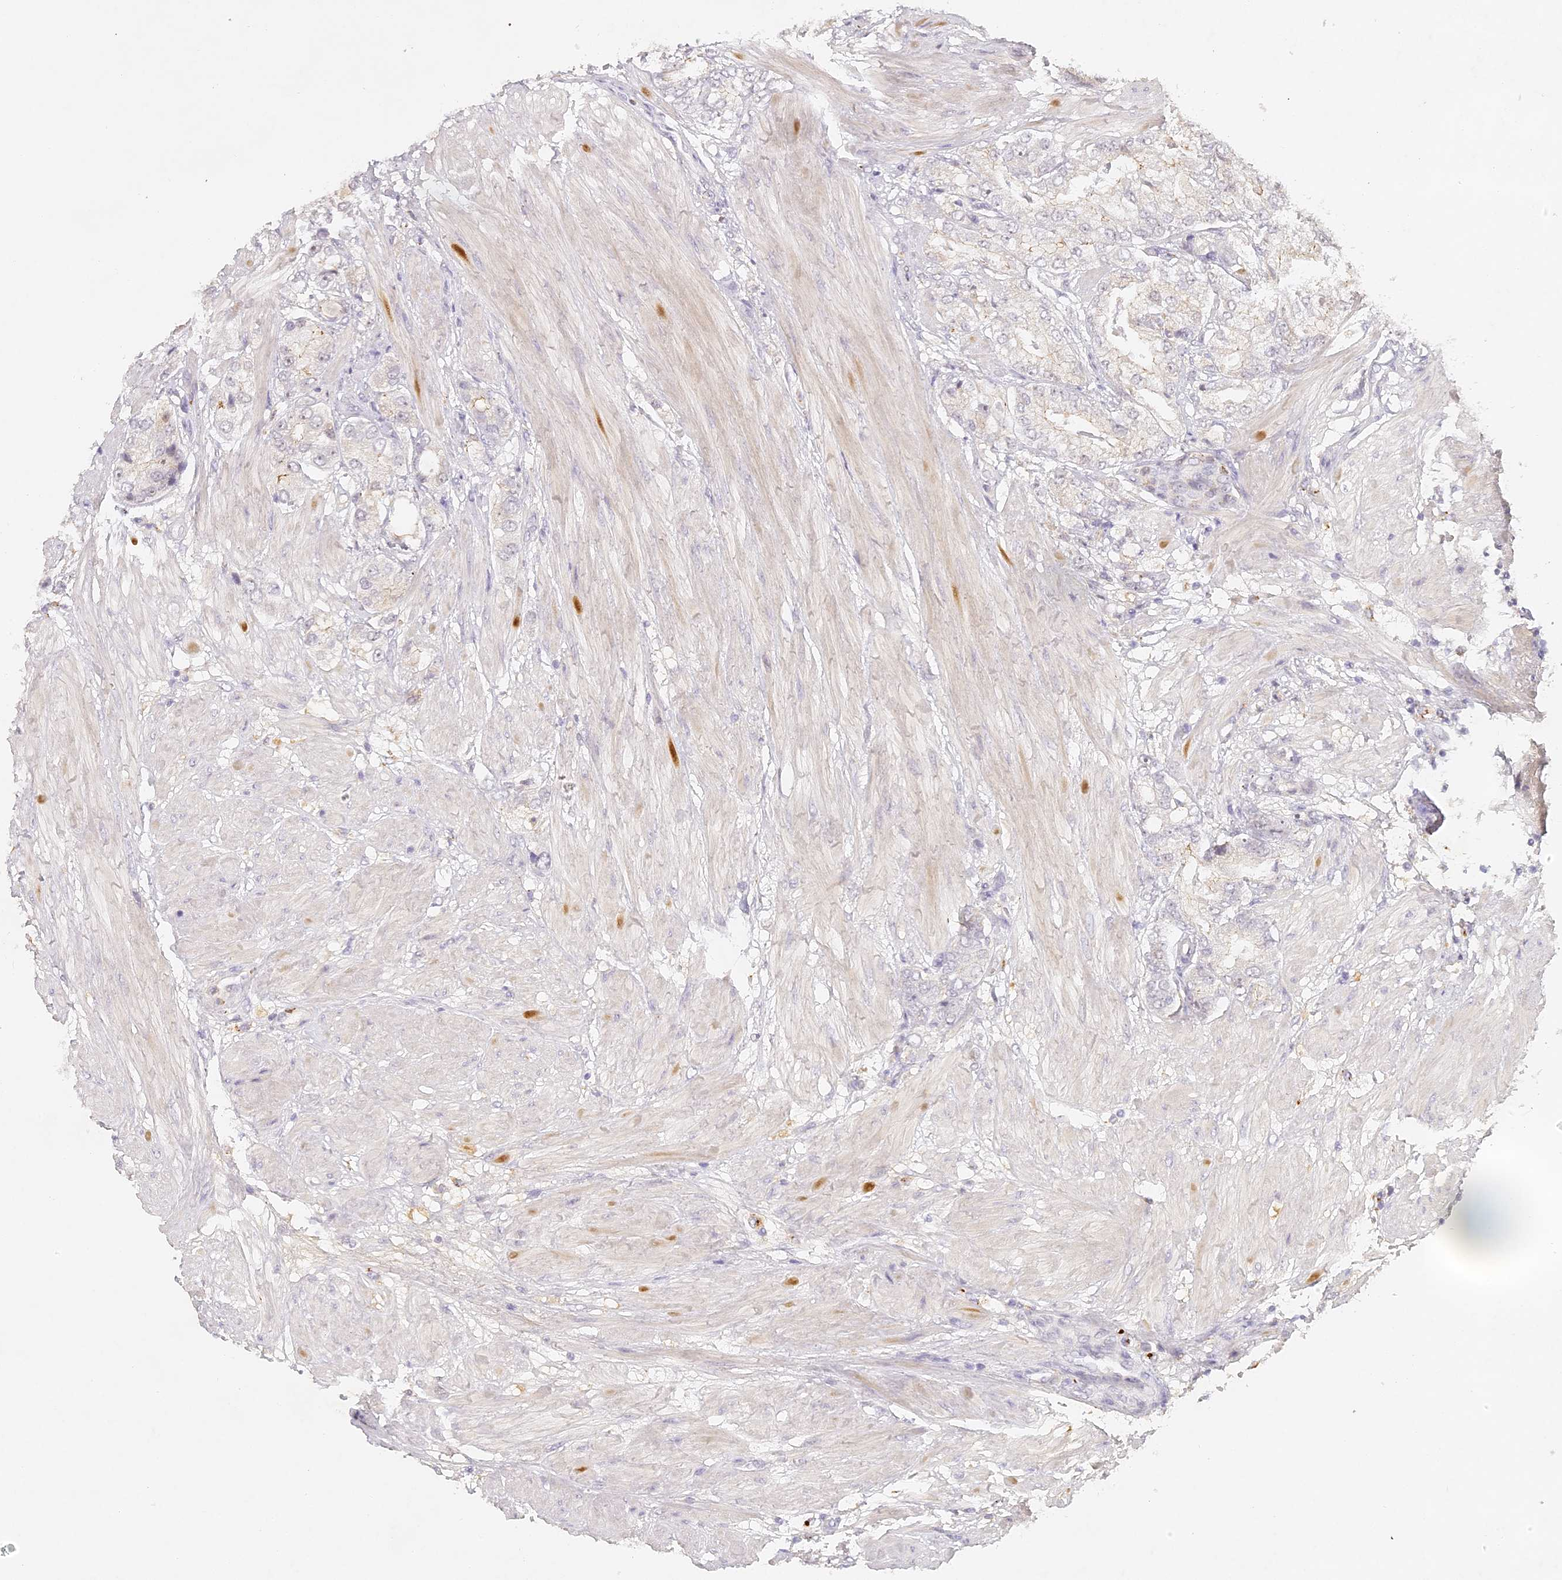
{"staining": {"intensity": "negative", "quantity": "none", "location": "none"}, "tissue": "prostate cancer", "cell_type": "Tumor cells", "image_type": "cancer", "snomed": [{"axis": "morphology", "description": "Adenocarcinoma, High grade"}, {"axis": "topography", "description": "Prostate"}], "caption": "Immunohistochemistry (IHC) of human prostate cancer reveals no staining in tumor cells.", "gene": "ELL3", "patient": {"sex": "male", "age": 50}}